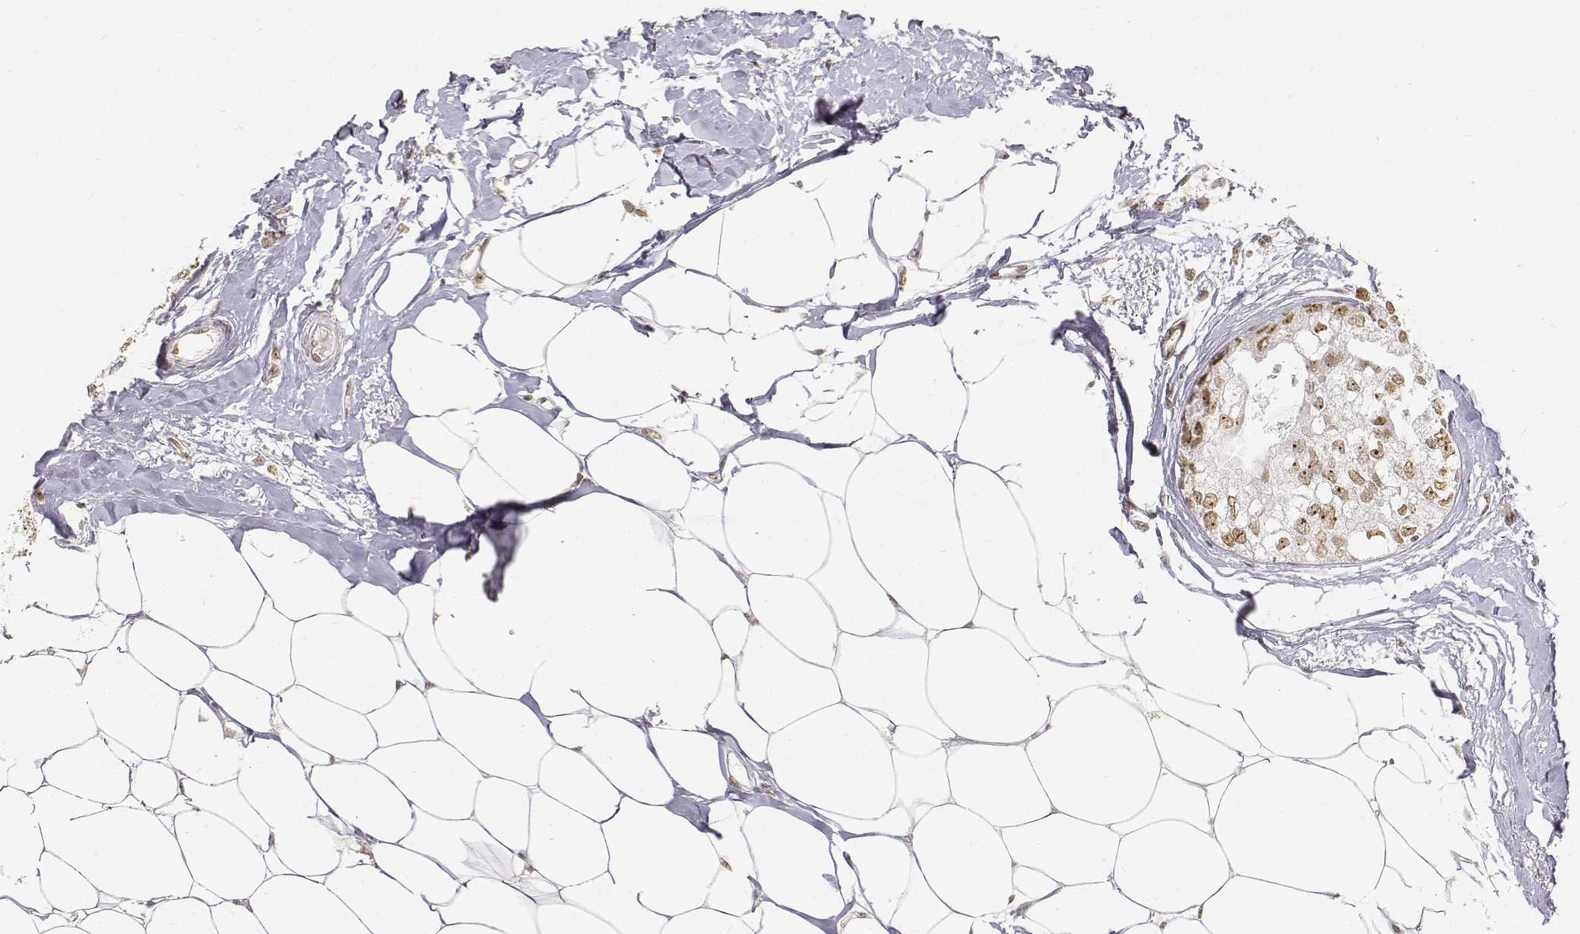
{"staining": {"intensity": "moderate", "quantity": ">75%", "location": "nuclear"}, "tissue": "breast cancer", "cell_type": "Tumor cells", "image_type": "cancer", "snomed": [{"axis": "morphology", "description": "Duct carcinoma"}, {"axis": "topography", "description": "Breast"}], "caption": "Moderate nuclear protein positivity is present in approximately >75% of tumor cells in breast cancer (intraductal carcinoma).", "gene": "PHF6", "patient": {"sex": "female", "age": 40}}